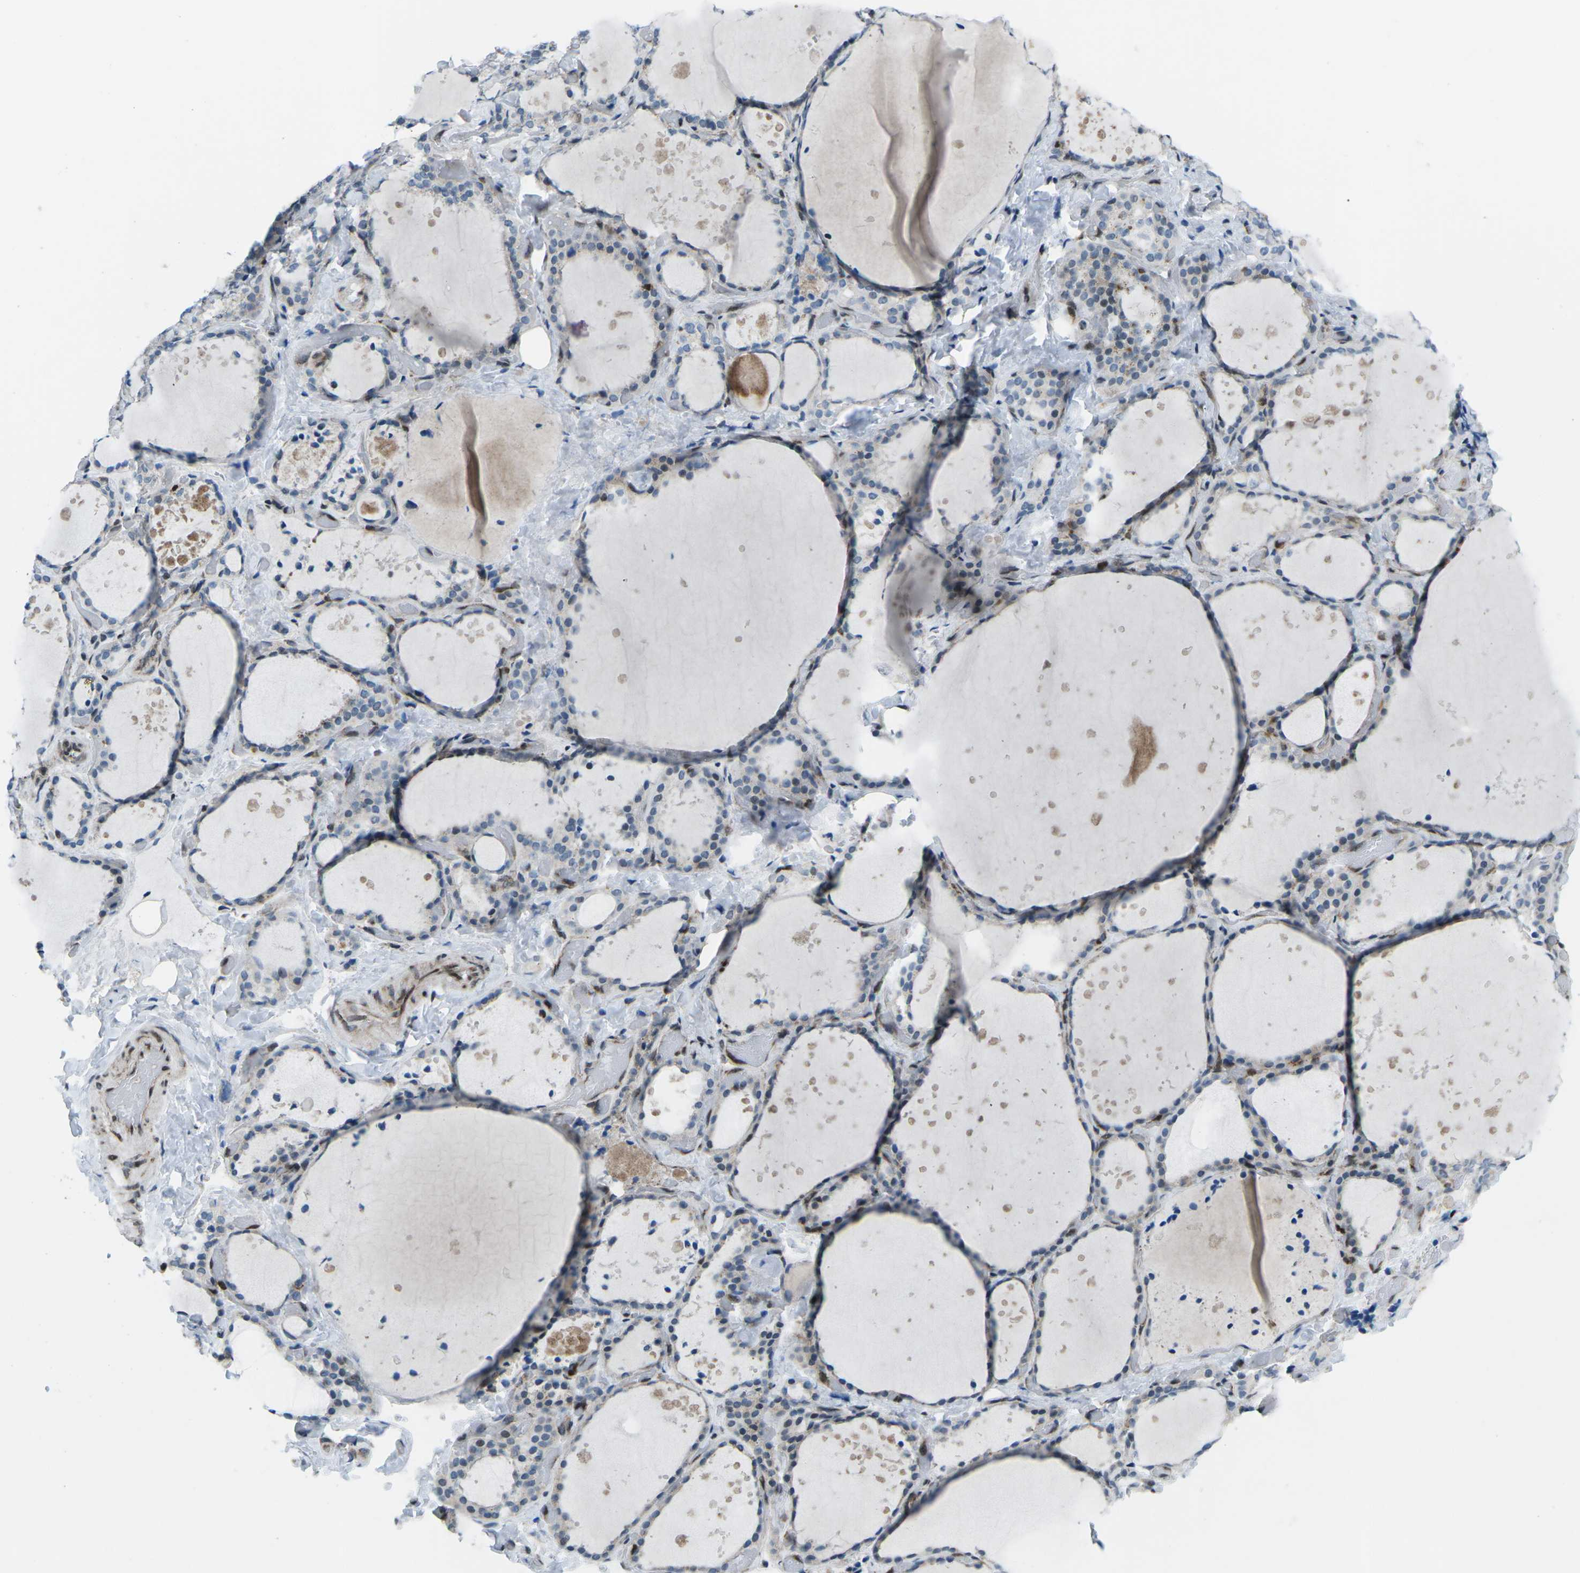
{"staining": {"intensity": "moderate", "quantity": "<25%", "location": "nuclear"}, "tissue": "thyroid gland", "cell_type": "Glandular cells", "image_type": "normal", "snomed": [{"axis": "morphology", "description": "Normal tissue, NOS"}, {"axis": "topography", "description": "Thyroid gland"}], "caption": "Unremarkable thyroid gland exhibits moderate nuclear staining in approximately <25% of glandular cells, visualized by immunohistochemistry. (IHC, brightfield microscopy, high magnification).", "gene": "MBNL1", "patient": {"sex": "female", "age": 44}}